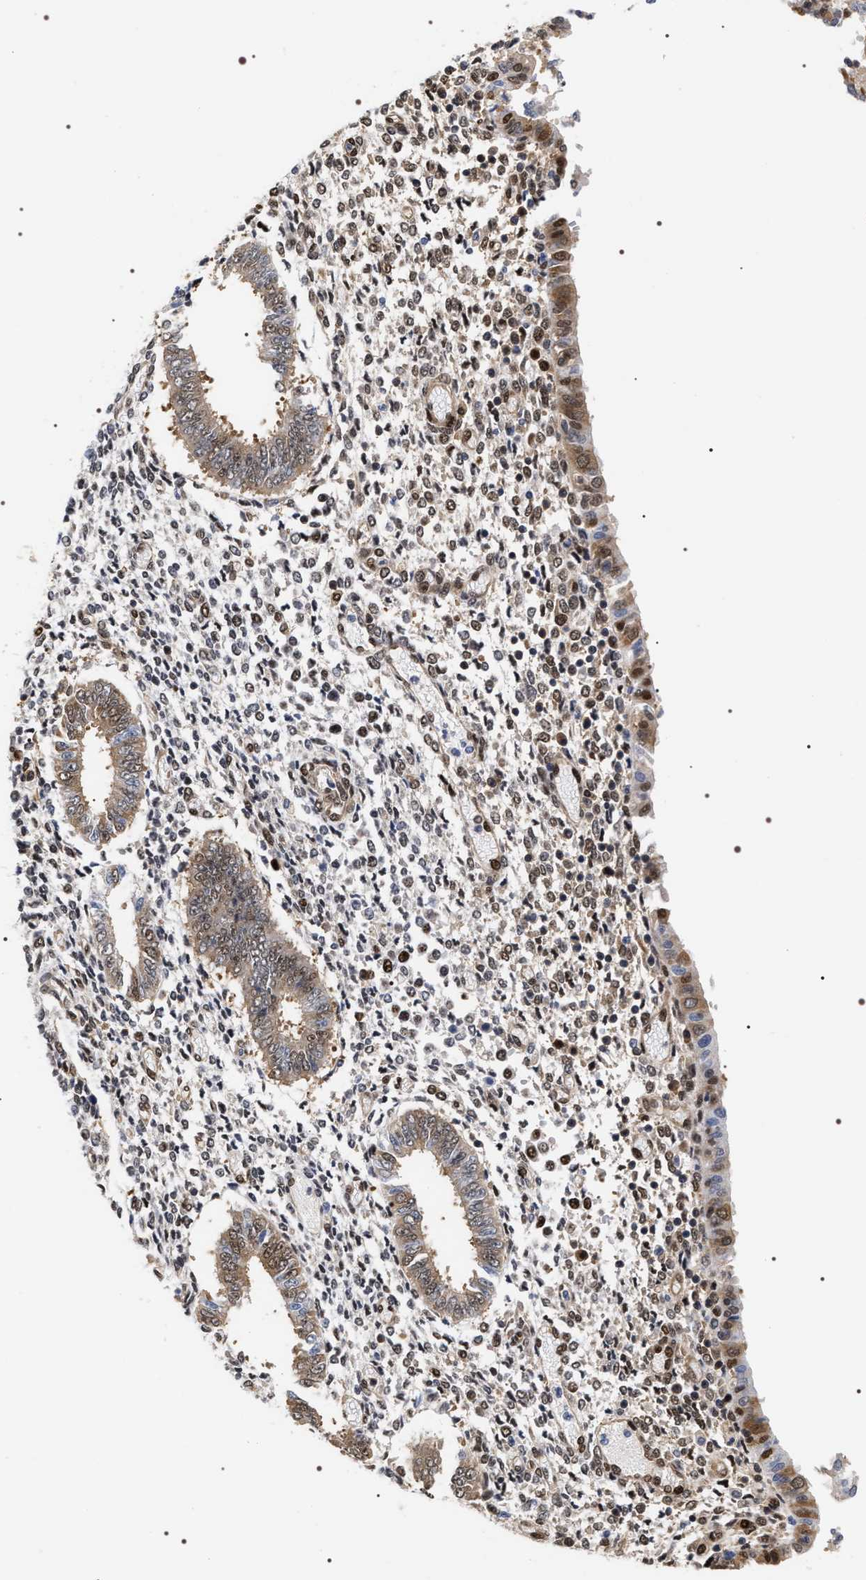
{"staining": {"intensity": "moderate", "quantity": "<25%", "location": "nuclear"}, "tissue": "endometrium", "cell_type": "Cells in endometrial stroma", "image_type": "normal", "snomed": [{"axis": "morphology", "description": "Normal tissue, NOS"}, {"axis": "topography", "description": "Endometrium"}], "caption": "Immunohistochemistry staining of unremarkable endometrium, which shows low levels of moderate nuclear positivity in about <25% of cells in endometrial stroma indicating moderate nuclear protein staining. The staining was performed using DAB (3,3'-diaminobenzidine) (brown) for protein detection and nuclei were counterstained in hematoxylin (blue).", "gene": "BAG6", "patient": {"sex": "female", "age": 35}}